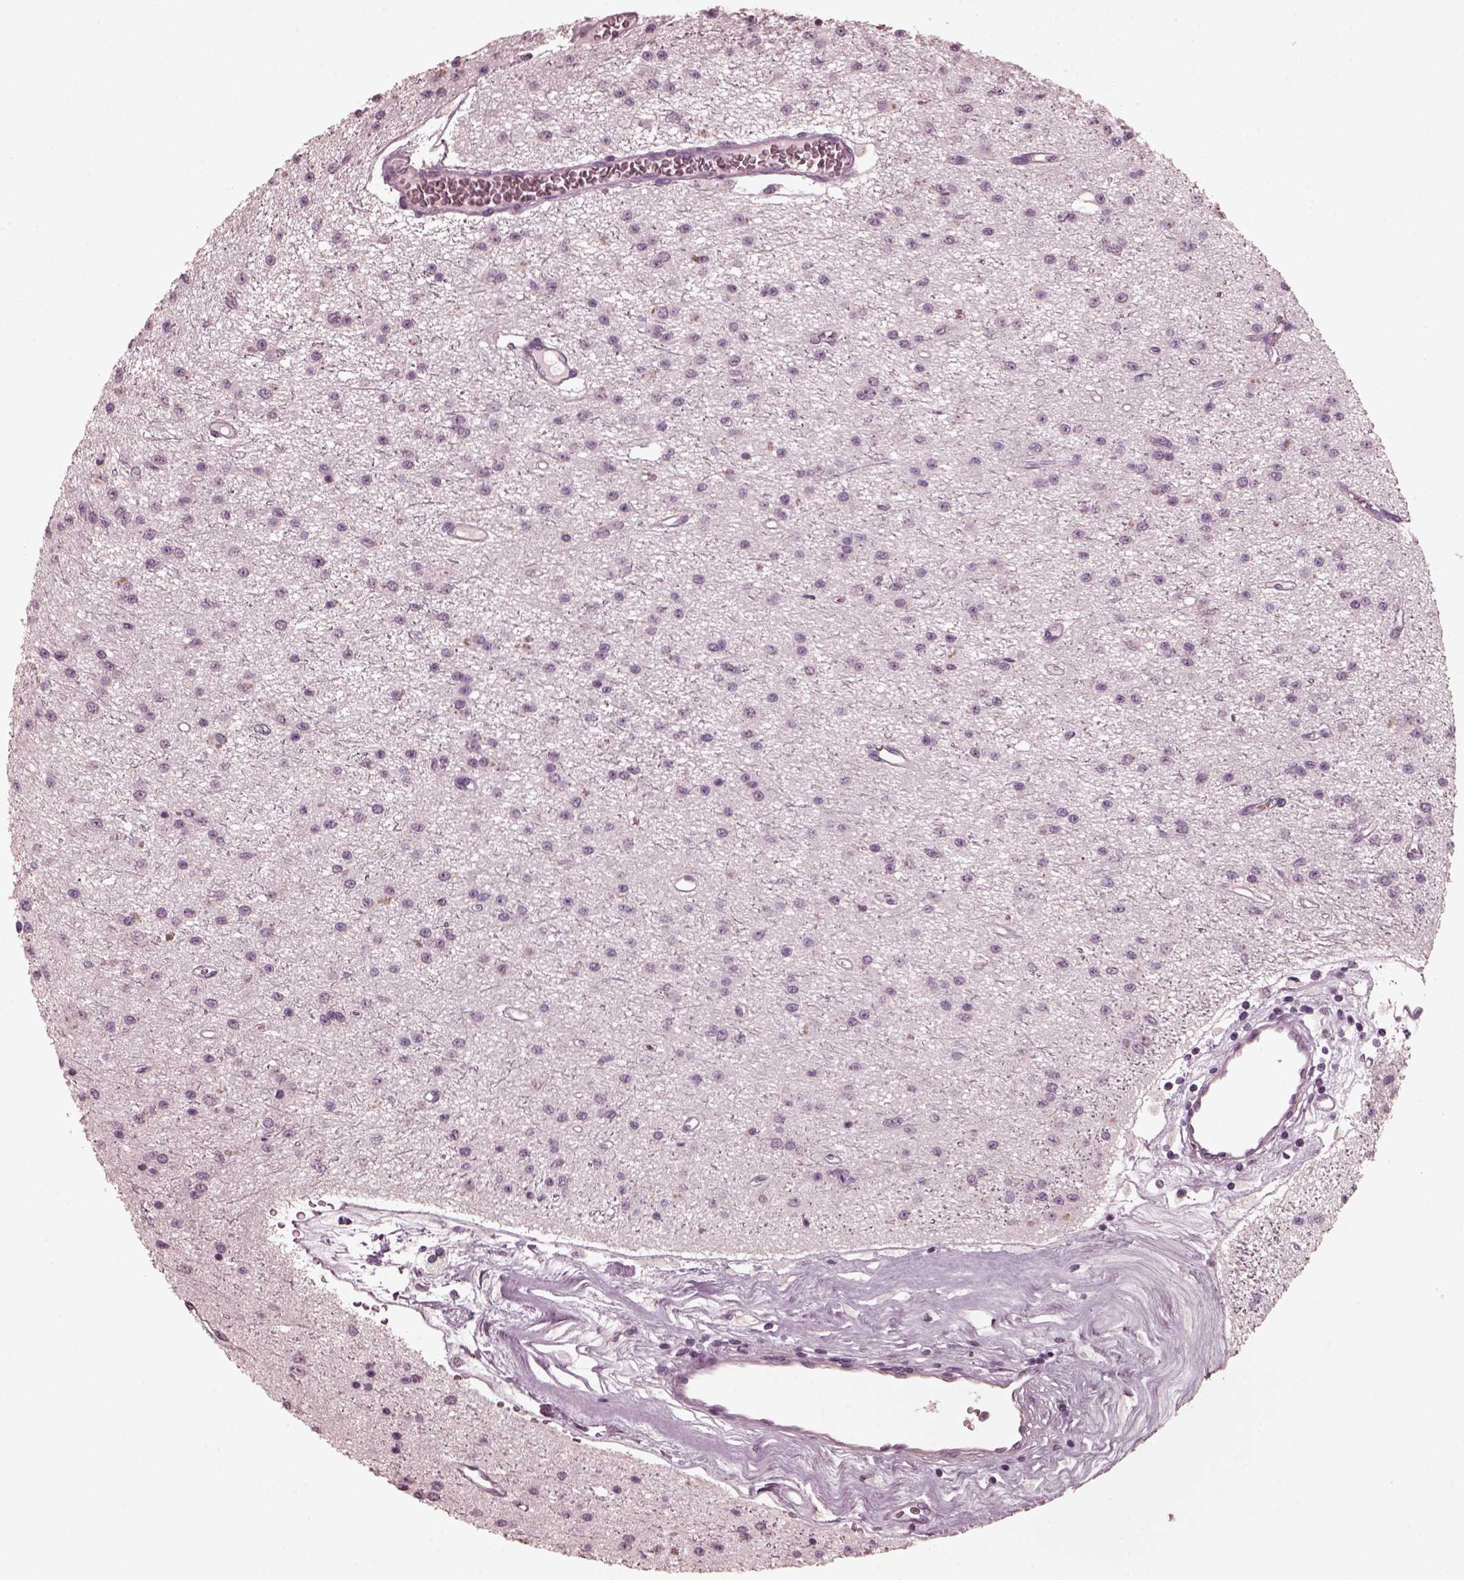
{"staining": {"intensity": "negative", "quantity": "none", "location": "none"}, "tissue": "glioma", "cell_type": "Tumor cells", "image_type": "cancer", "snomed": [{"axis": "morphology", "description": "Glioma, malignant, Low grade"}, {"axis": "topography", "description": "Brain"}], "caption": "The histopathology image demonstrates no significant expression in tumor cells of malignant glioma (low-grade).", "gene": "CGA", "patient": {"sex": "female", "age": 45}}